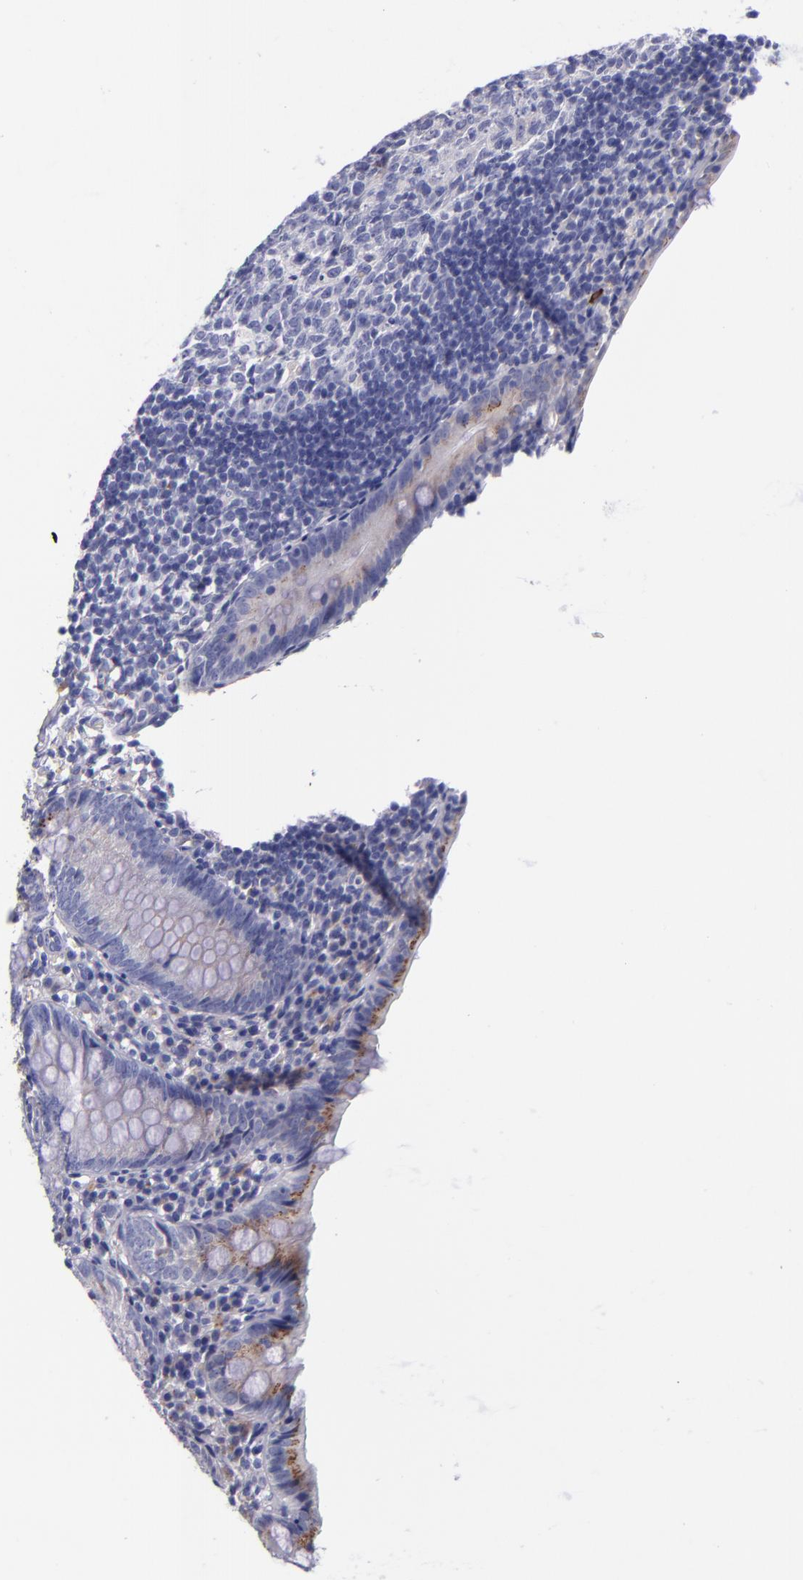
{"staining": {"intensity": "moderate", "quantity": "25%-75%", "location": "cytoplasmic/membranous"}, "tissue": "appendix", "cell_type": "Glandular cells", "image_type": "normal", "snomed": [{"axis": "morphology", "description": "Normal tissue, NOS"}, {"axis": "topography", "description": "Appendix"}], "caption": "Immunohistochemistry micrograph of benign human appendix stained for a protein (brown), which demonstrates medium levels of moderate cytoplasmic/membranous positivity in about 25%-75% of glandular cells.", "gene": "IVL", "patient": {"sex": "female", "age": 10}}